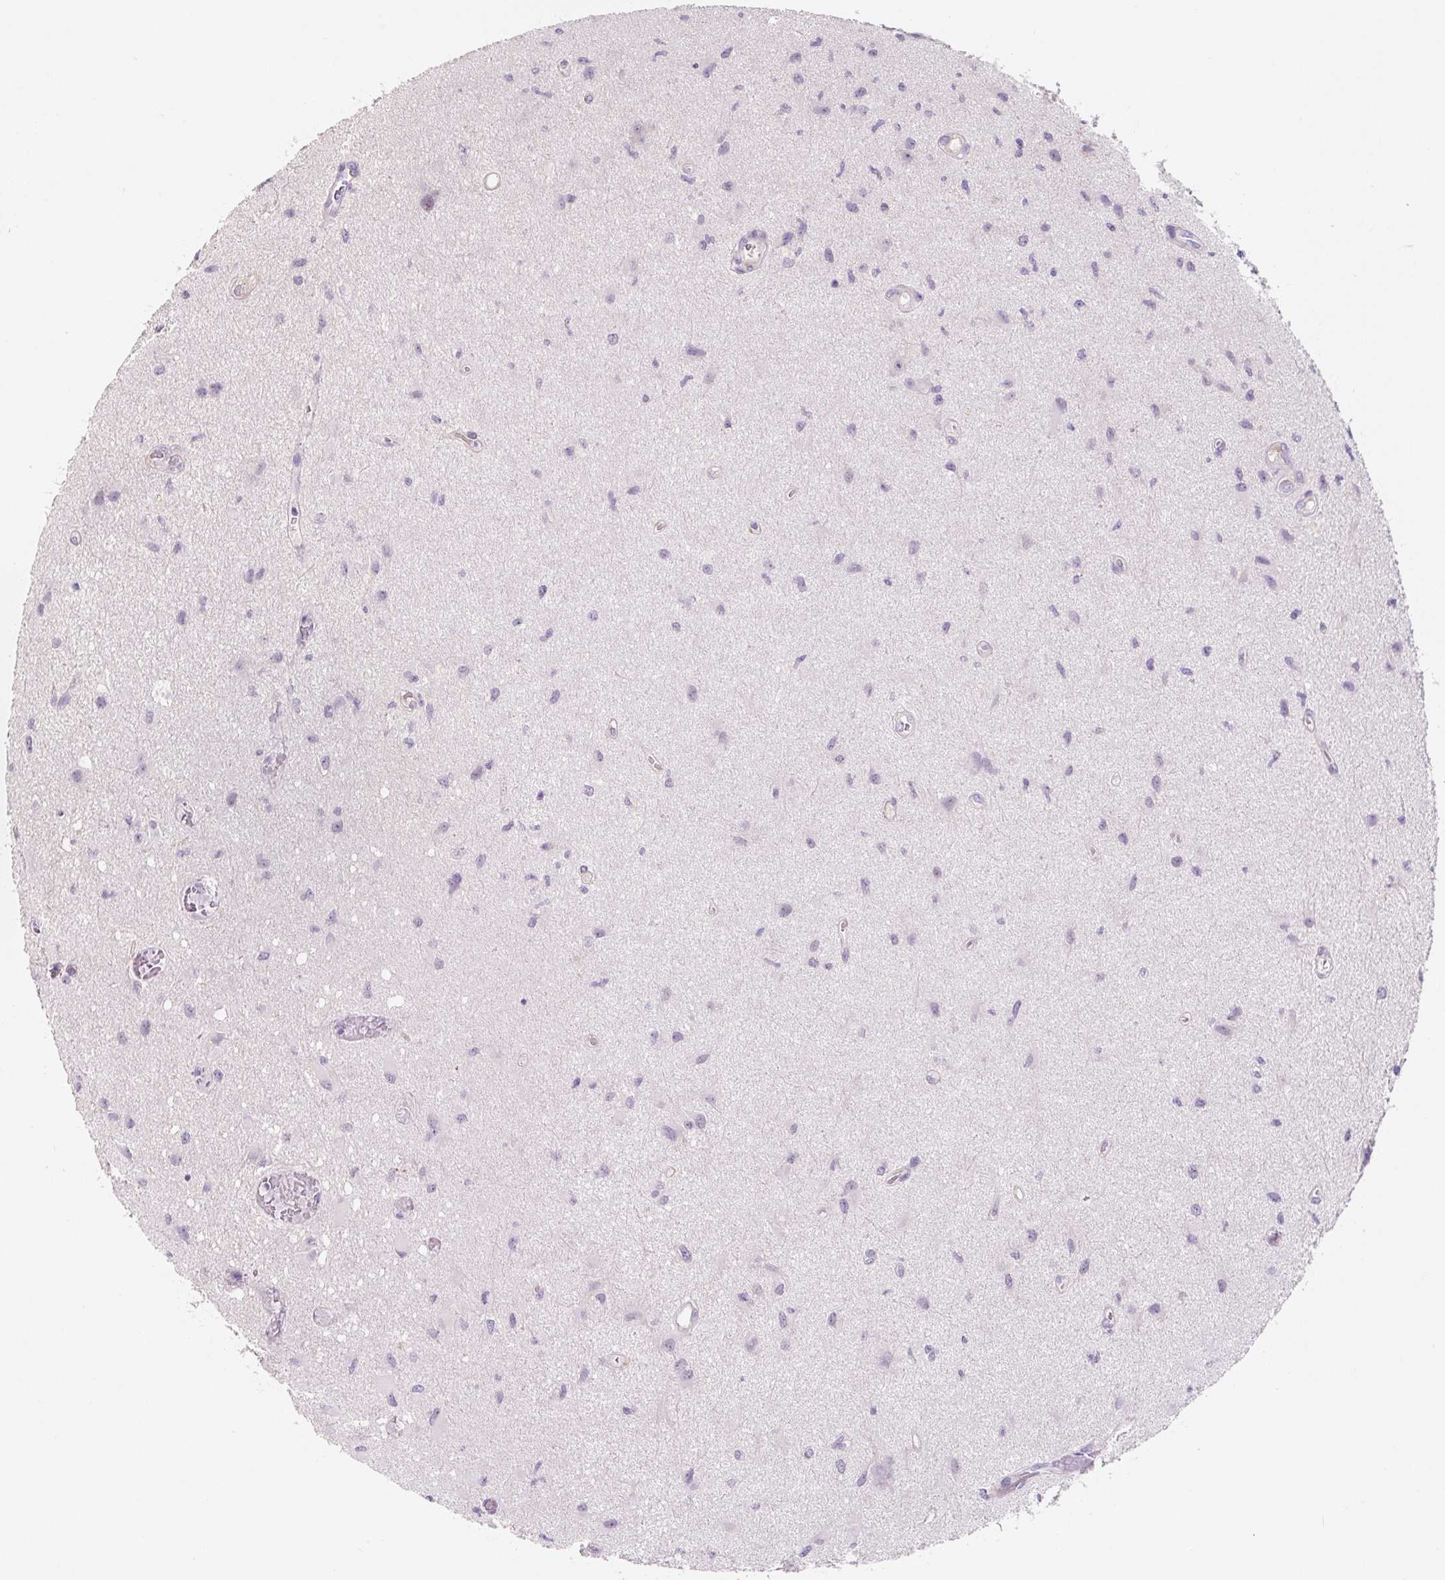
{"staining": {"intensity": "negative", "quantity": "none", "location": "none"}, "tissue": "glioma", "cell_type": "Tumor cells", "image_type": "cancer", "snomed": [{"axis": "morphology", "description": "Glioma, malignant, High grade"}, {"axis": "topography", "description": "Brain"}], "caption": "A high-resolution histopathology image shows immunohistochemistry staining of high-grade glioma (malignant), which reveals no significant positivity in tumor cells.", "gene": "CCL25", "patient": {"sex": "male", "age": 67}}